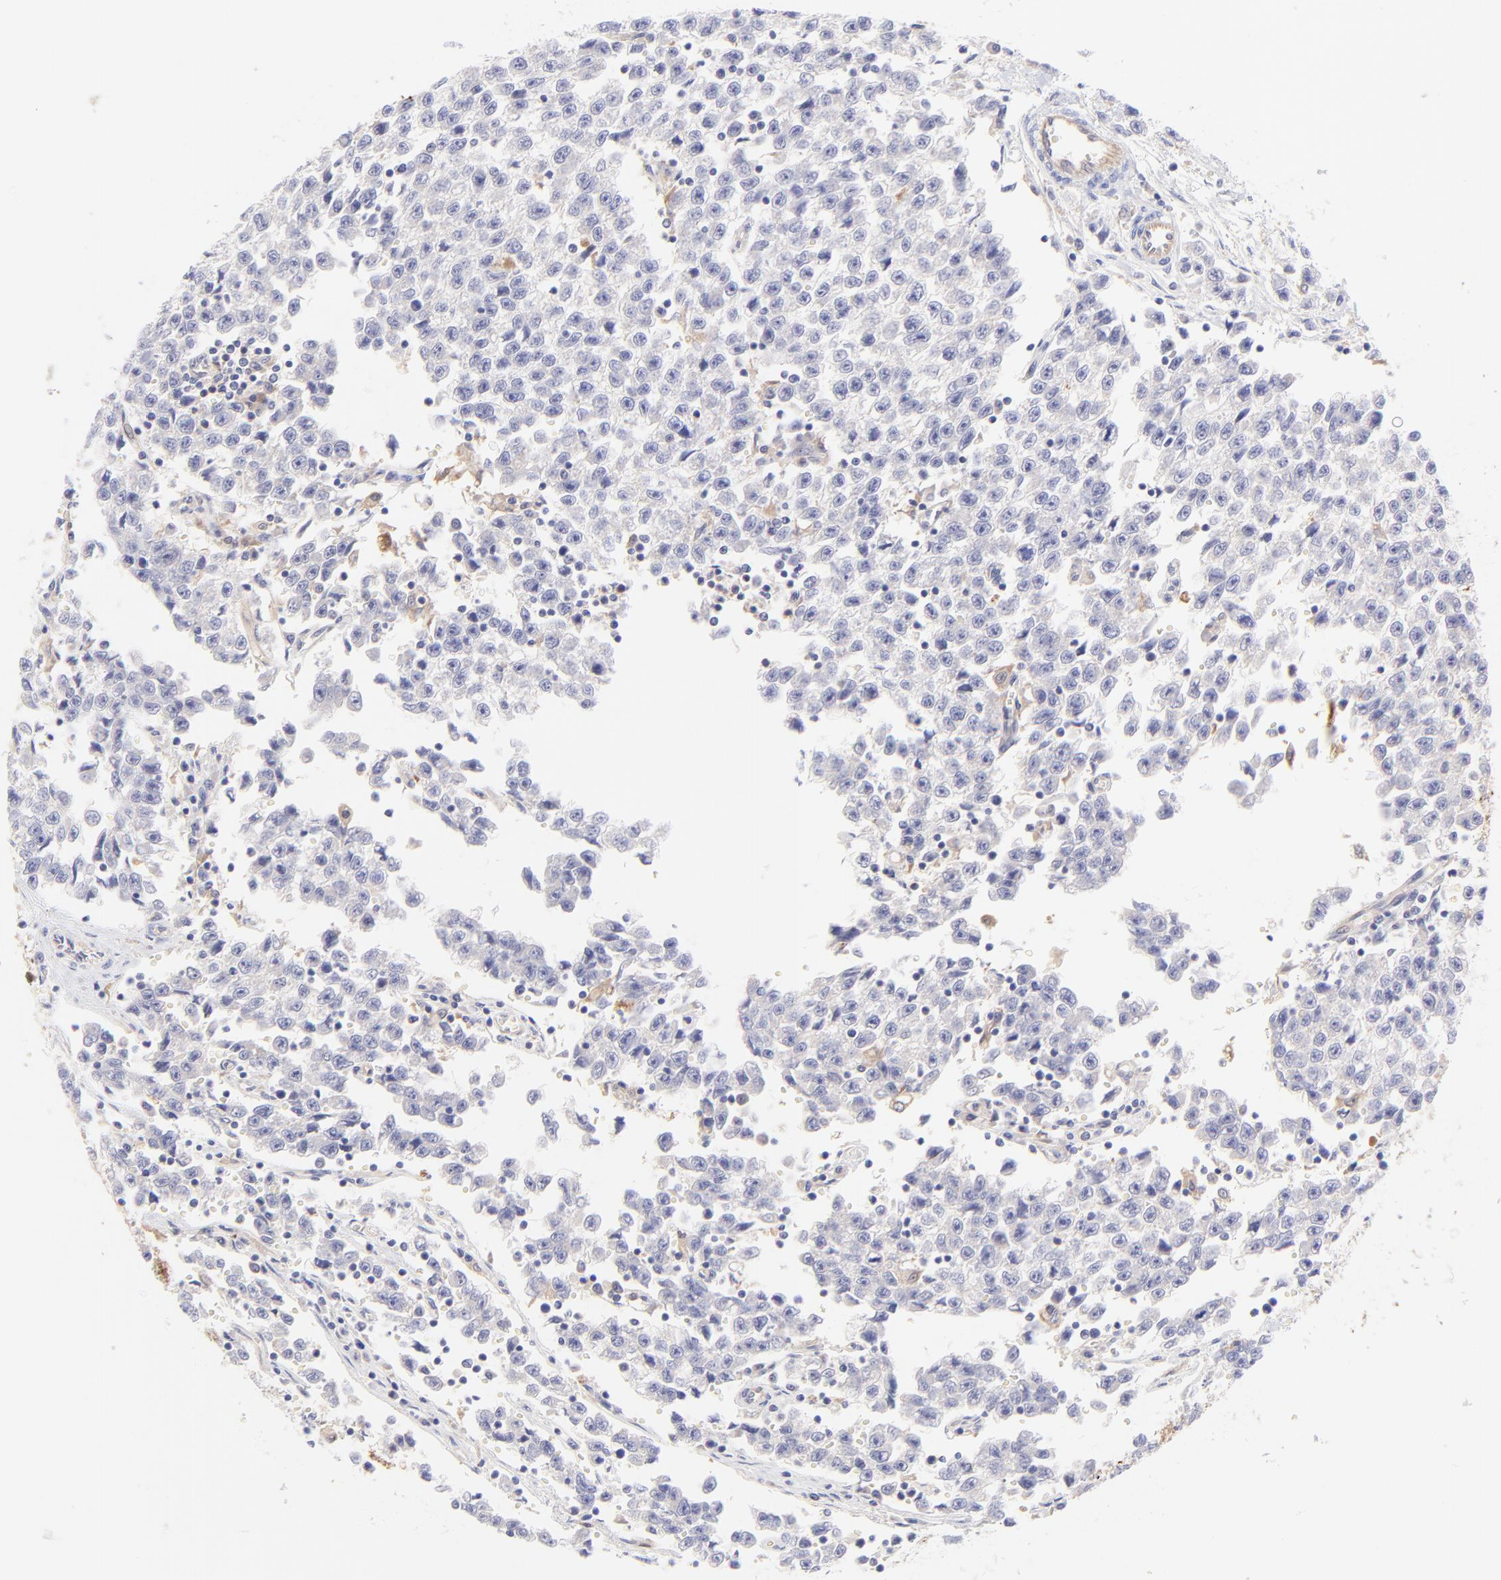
{"staining": {"intensity": "negative", "quantity": "none", "location": "none"}, "tissue": "testis cancer", "cell_type": "Tumor cells", "image_type": "cancer", "snomed": [{"axis": "morphology", "description": "Seminoma, NOS"}, {"axis": "topography", "description": "Testis"}], "caption": "Seminoma (testis) stained for a protein using IHC shows no positivity tumor cells.", "gene": "HYAL1", "patient": {"sex": "male", "age": 35}}